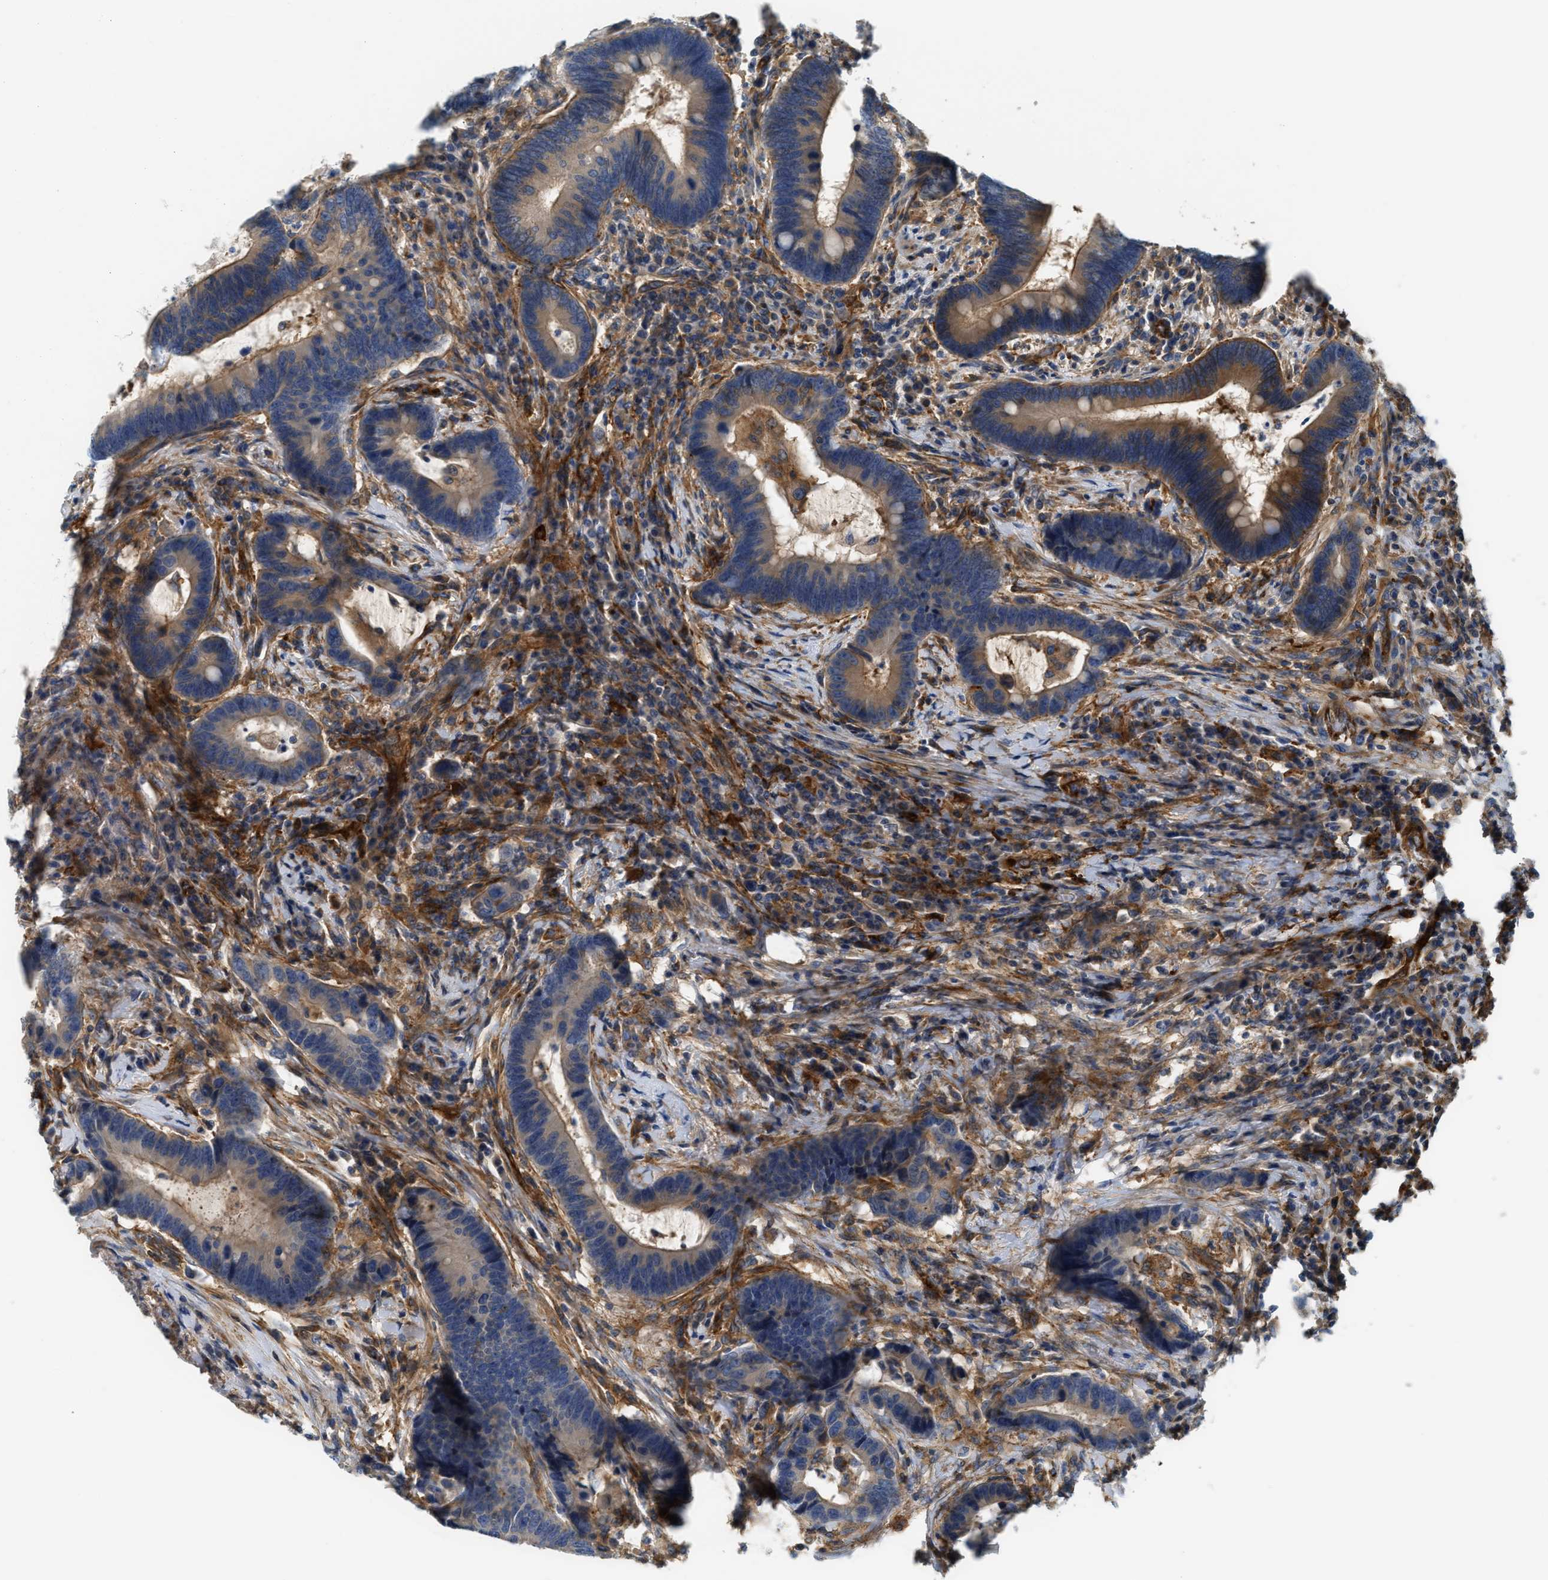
{"staining": {"intensity": "moderate", "quantity": "<25%", "location": "cytoplasmic/membranous"}, "tissue": "colorectal cancer", "cell_type": "Tumor cells", "image_type": "cancer", "snomed": [{"axis": "morphology", "description": "Adenocarcinoma, NOS"}, {"axis": "topography", "description": "Rectum"}, {"axis": "topography", "description": "Anal"}], "caption": "Adenocarcinoma (colorectal) was stained to show a protein in brown. There is low levels of moderate cytoplasmic/membranous expression in approximately <25% of tumor cells. (brown staining indicates protein expression, while blue staining denotes nuclei).", "gene": "NSUN7", "patient": {"sex": "female", "age": 89}}